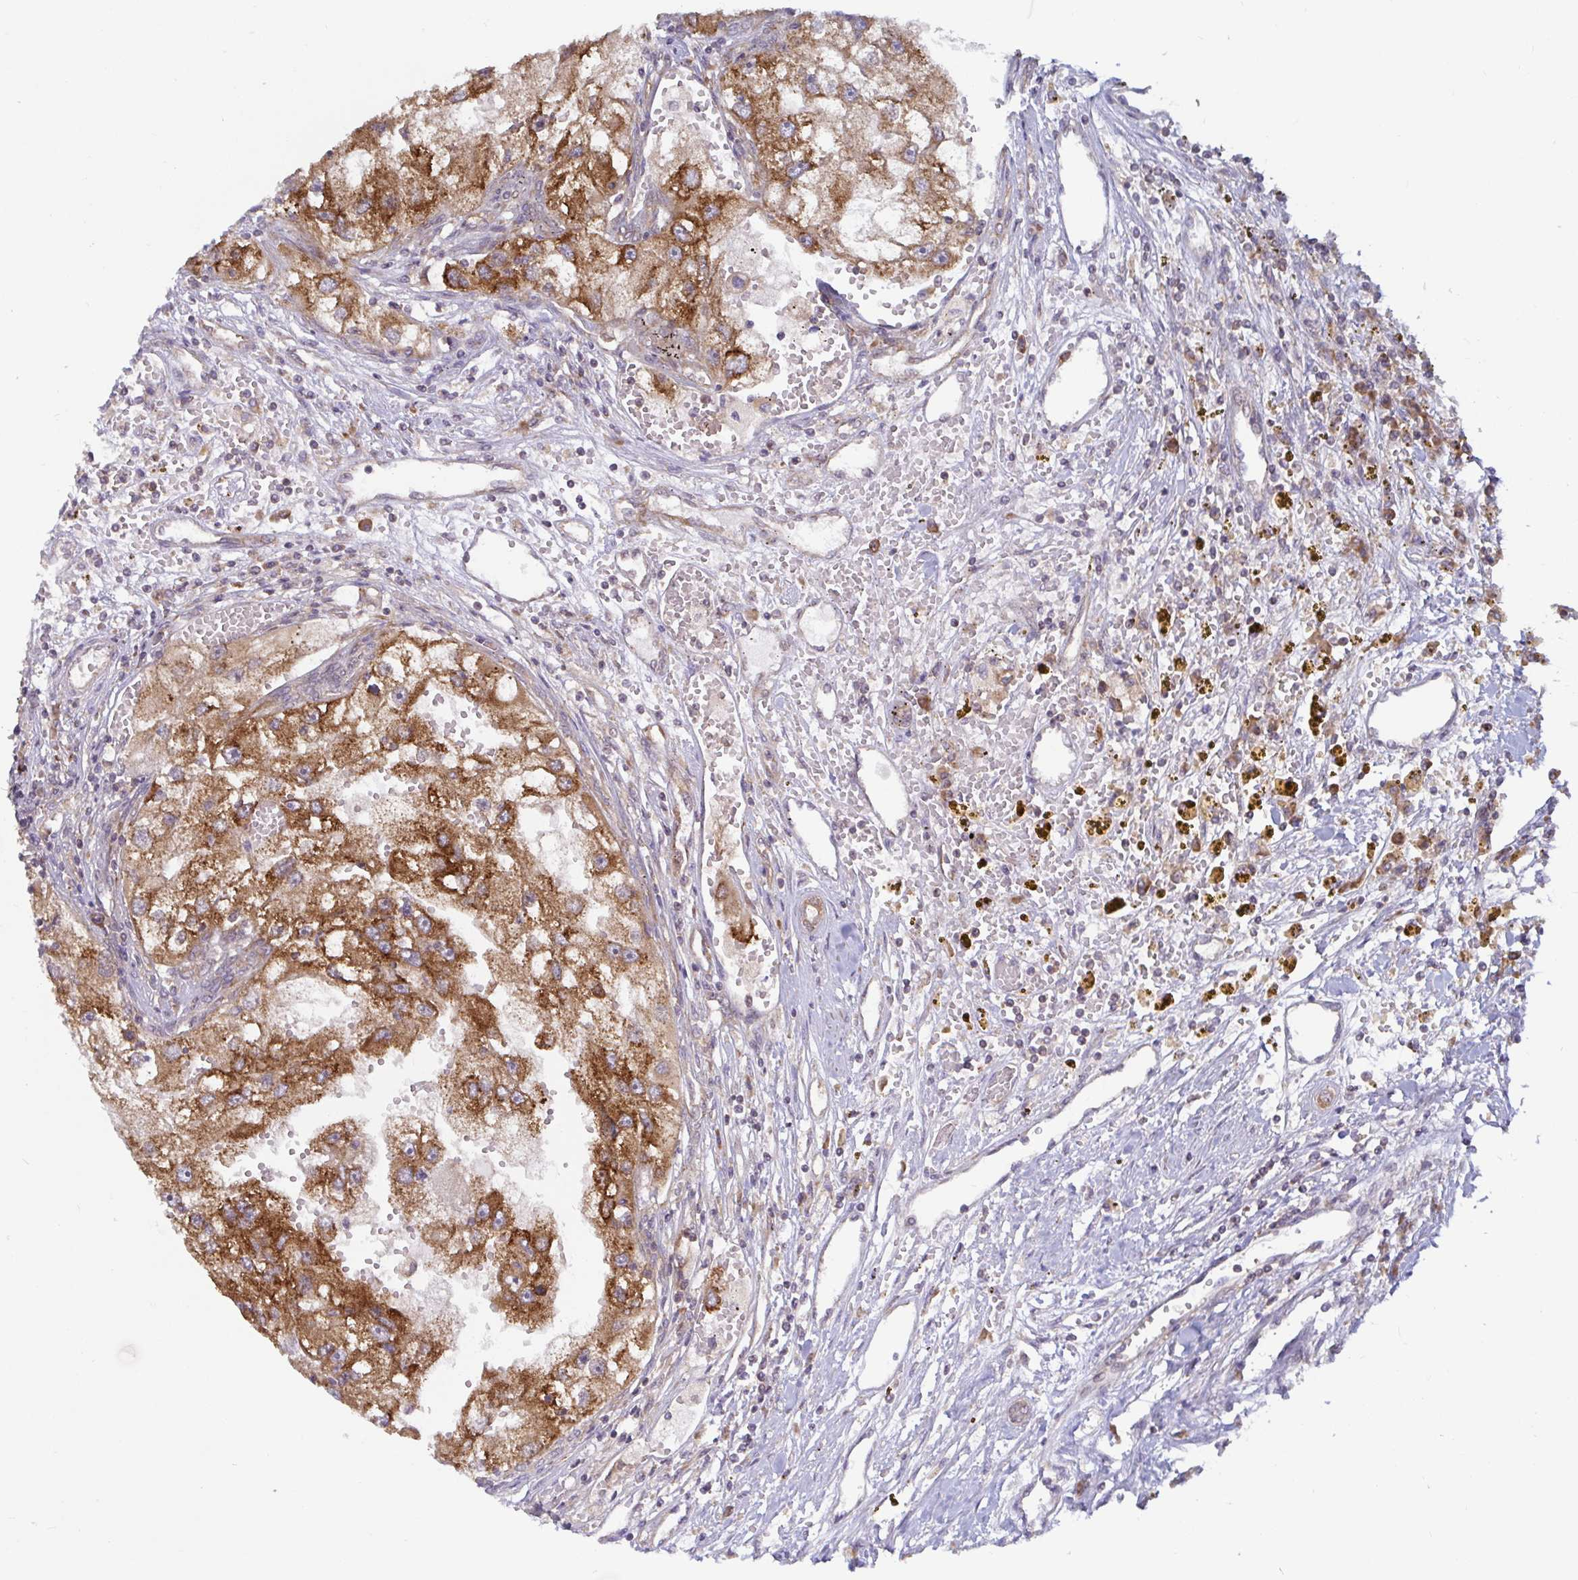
{"staining": {"intensity": "strong", "quantity": ">75%", "location": "cytoplasmic/membranous"}, "tissue": "renal cancer", "cell_type": "Tumor cells", "image_type": "cancer", "snomed": [{"axis": "morphology", "description": "Adenocarcinoma, NOS"}, {"axis": "topography", "description": "Kidney"}], "caption": "About >75% of tumor cells in human adenocarcinoma (renal) demonstrate strong cytoplasmic/membranous protein staining as visualized by brown immunohistochemical staining.", "gene": "LARP1", "patient": {"sex": "male", "age": 63}}